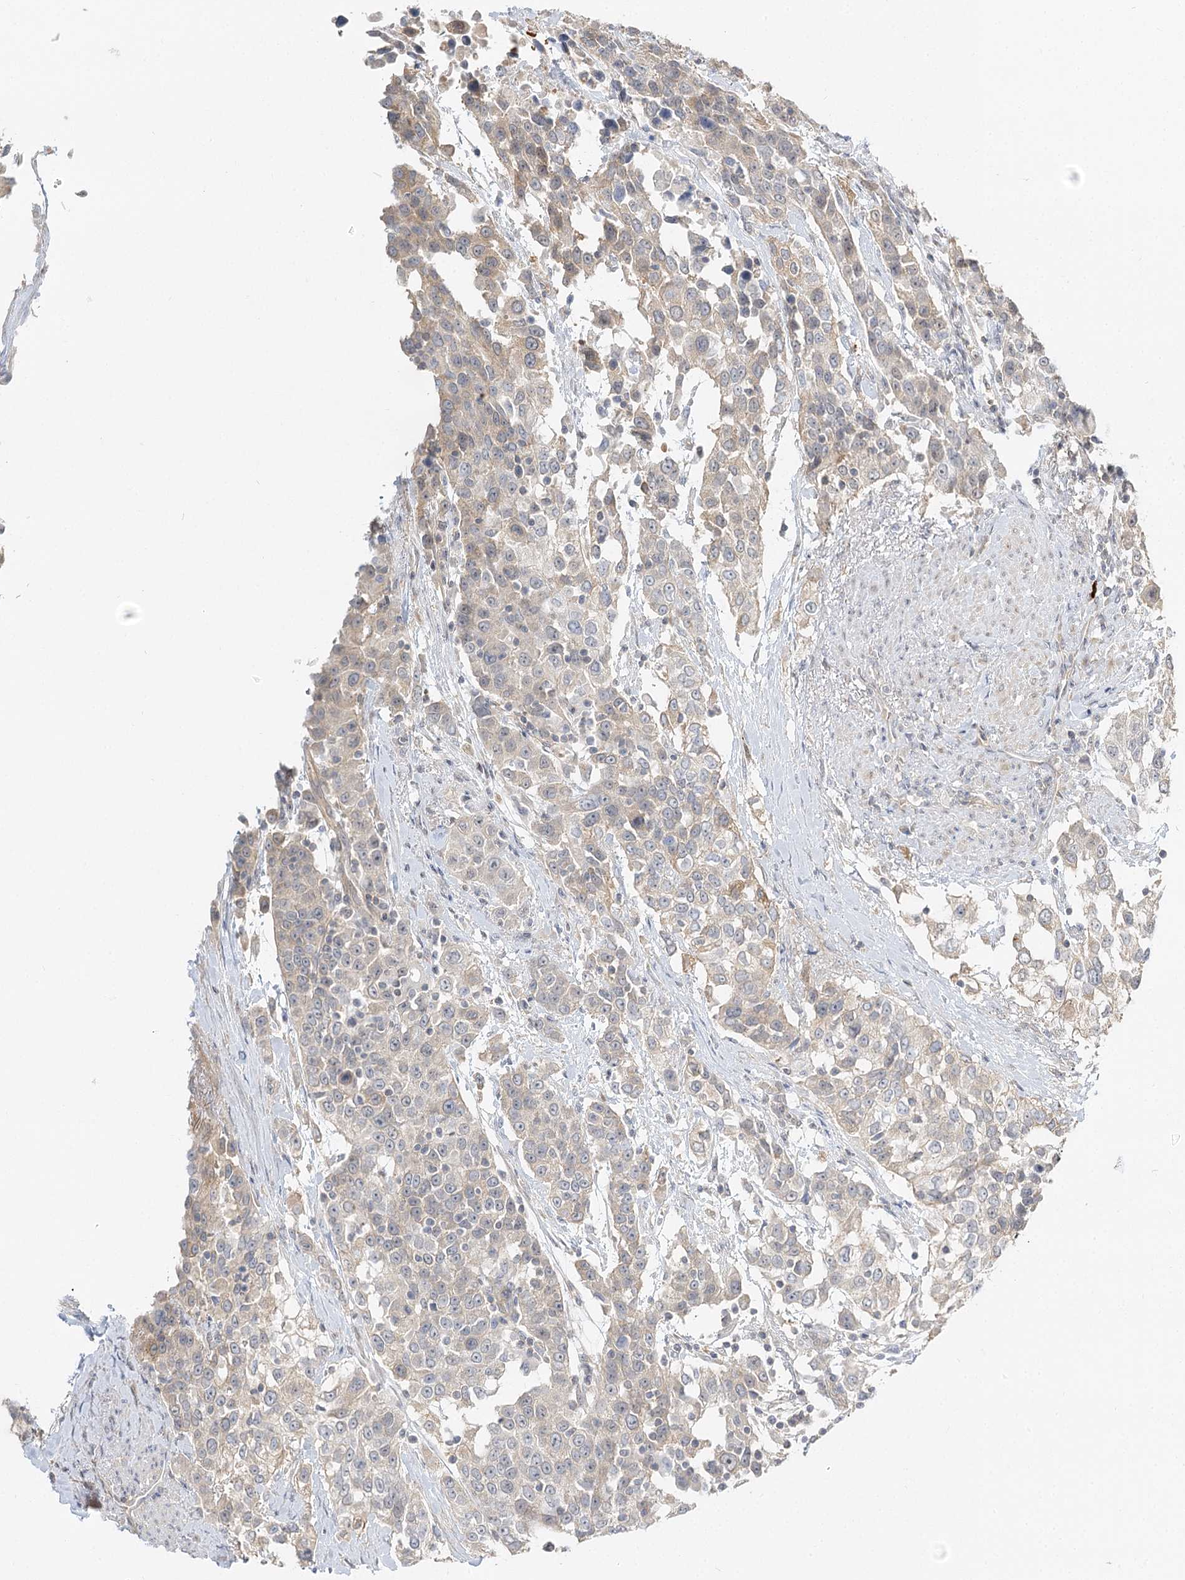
{"staining": {"intensity": "weak", "quantity": "<25%", "location": "cytoplasmic/membranous"}, "tissue": "urothelial cancer", "cell_type": "Tumor cells", "image_type": "cancer", "snomed": [{"axis": "morphology", "description": "Urothelial carcinoma, High grade"}, {"axis": "topography", "description": "Urinary bladder"}], "caption": "This is a photomicrograph of immunohistochemistry (IHC) staining of urothelial cancer, which shows no positivity in tumor cells. (DAB immunohistochemistry (IHC), high magnification).", "gene": "GUCY2C", "patient": {"sex": "female", "age": 80}}